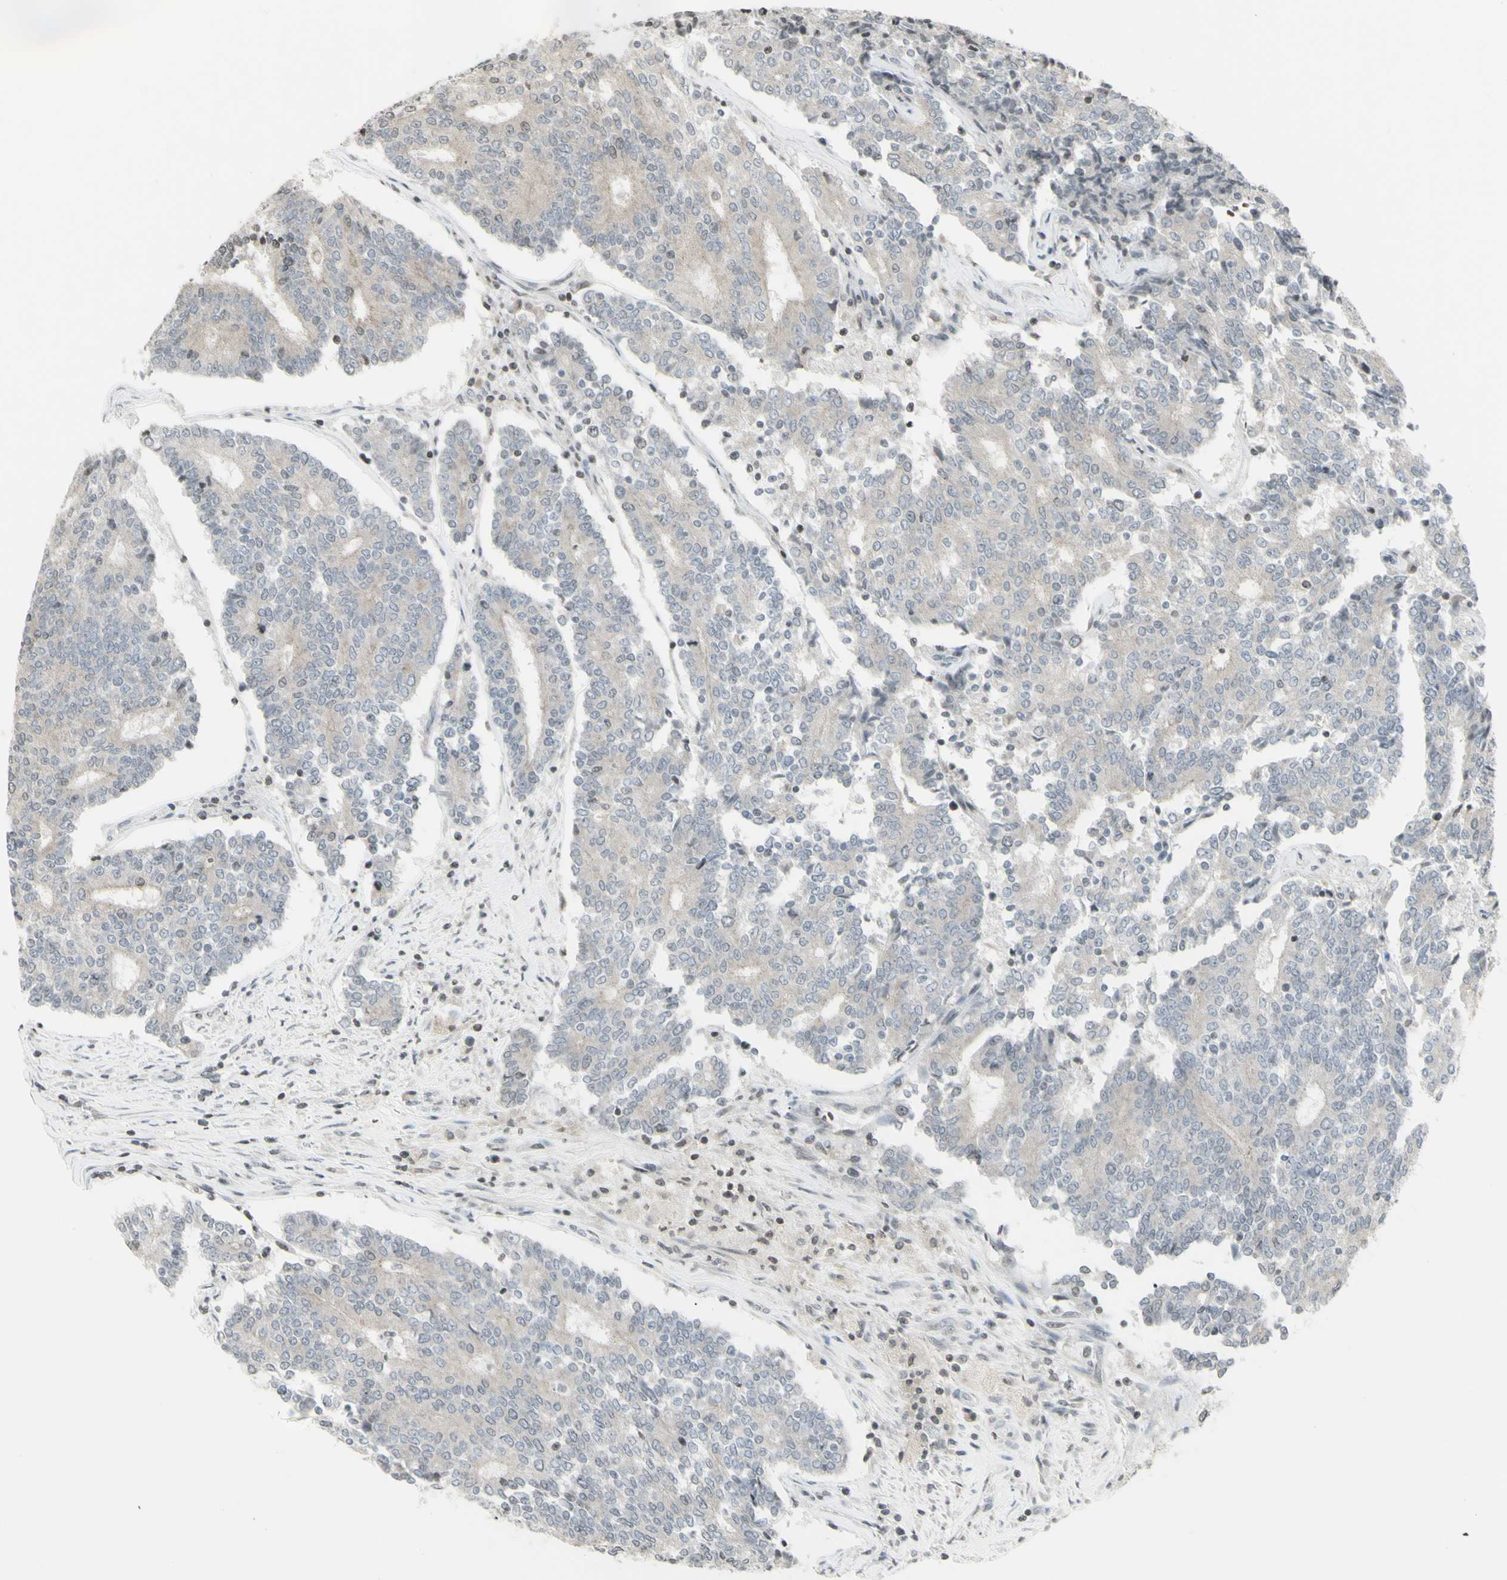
{"staining": {"intensity": "negative", "quantity": "none", "location": "none"}, "tissue": "prostate cancer", "cell_type": "Tumor cells", "image_type": "cancer", "snomed": [{"axis": "morphology", "description": "Normal tissue, NOS"}, {"axis": "morphology", "description": "Adenocarcinoma, High grade"}, {"axis": "topography", "description": "Prostate"}, {"axis": "topography", "description": "Seminal veicle"}], "caption": "Prostate cancer was stained to show a protein in brown. There is no significant positivity in tumor cells. (Brightfield microscopy of DAB IHC at high magnification).", "gene": "MUC5AC", "patient": {"sex": "male", "age": 55}}